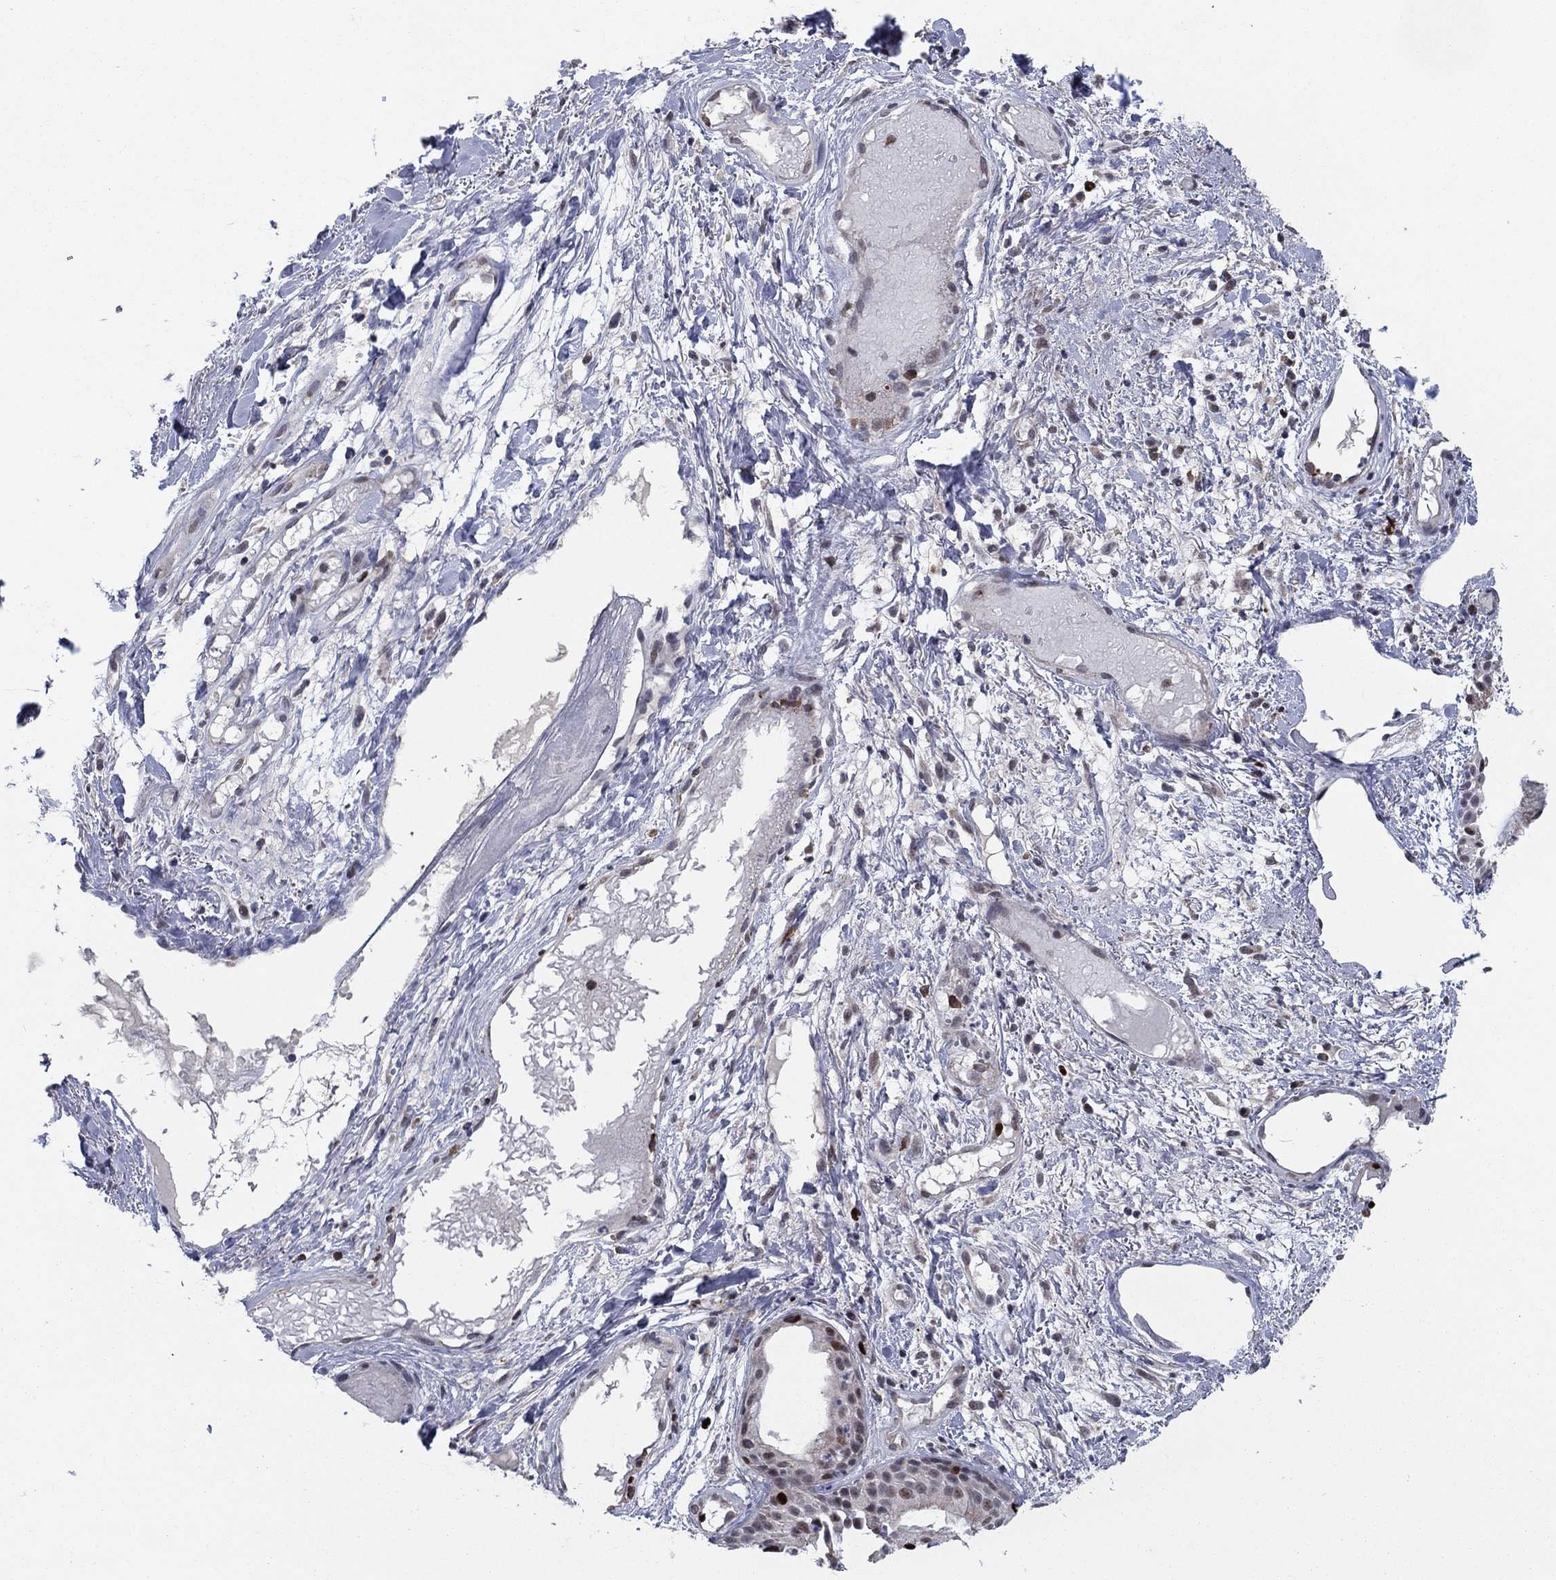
{"staining": {"intensity": "negative", "quantity": "none", "location": "none"}, "tissue": "adipose tissue", "cell_type": "Adipocytes", "image_type": "normal", "snomed": [{"axis": "morphology", "description": "Normal tissue, NOS"}, {"axis": "topography", "description": "Cartilage tissue"}], "caption": "Adipose tissue stained for a protein using immunohistochemistry (IHC) displays no expression adipocytes.", "gene": "CDCA5", "patient": {"sex": "male", "age": 62}}